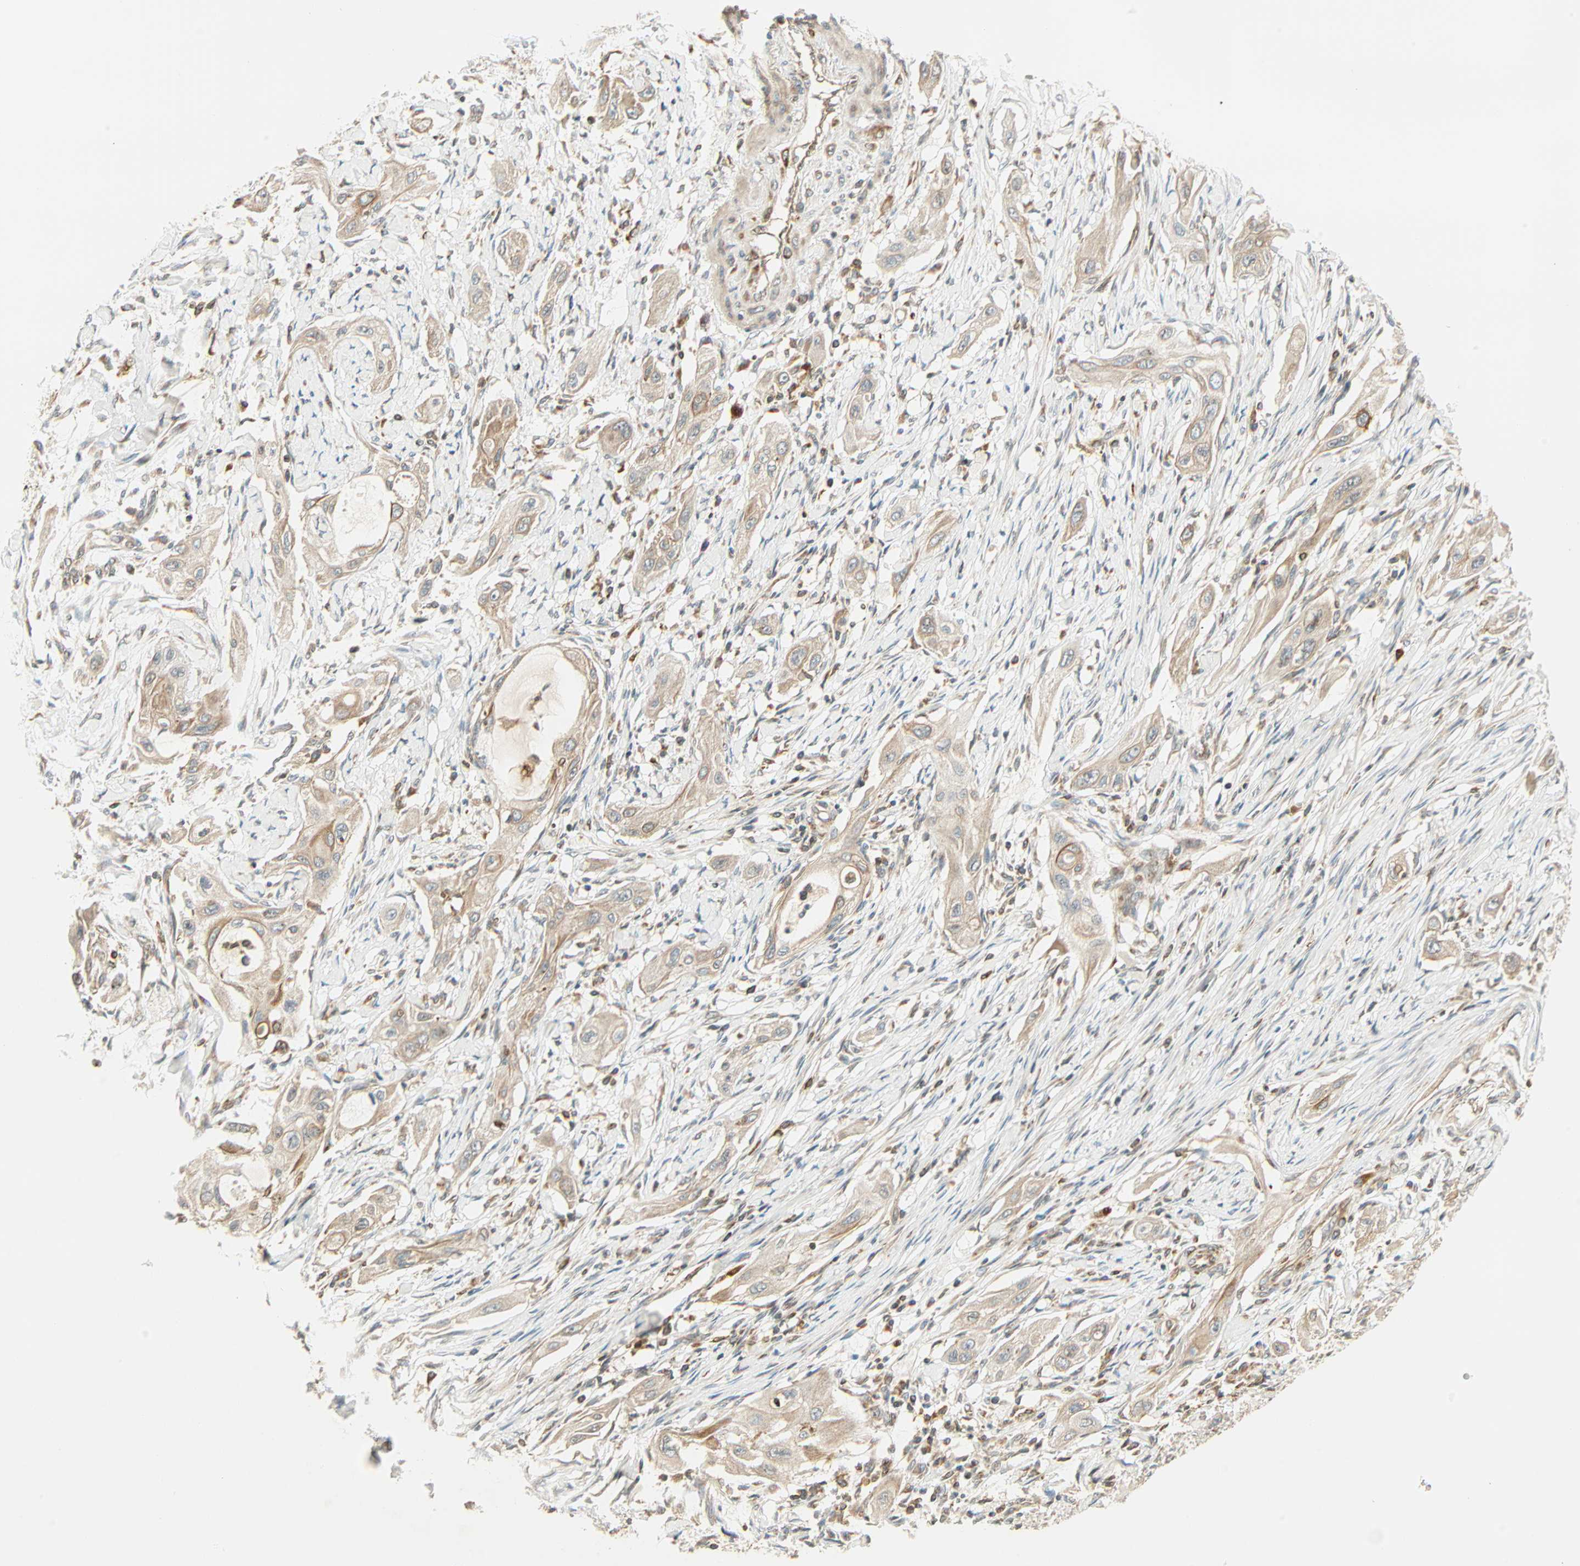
{"staining": {"intensity": "weak", "quantity": ">75%", "location": "cytoplasmic/membranous"}, "tissue": "lung cancer", "cell_type": "Tumor cells", "image_type": "cancer", "snomed": [{"axis": "morphology", "description": "Squamous cell carcinoma, NOS"}, {"axis": "topography", "description": "Lung"}], "caption": "This photomicrograph demonstrates lung cancer stained with immunohistochemistry to label a protein in brown. The cytoplasmic/membranous of tumor cells show weak positivity for the protein. Nuclei are counter-stained blue.", "gene": "PNPLA6", "patient": {"sex": "female", "age": 47}}